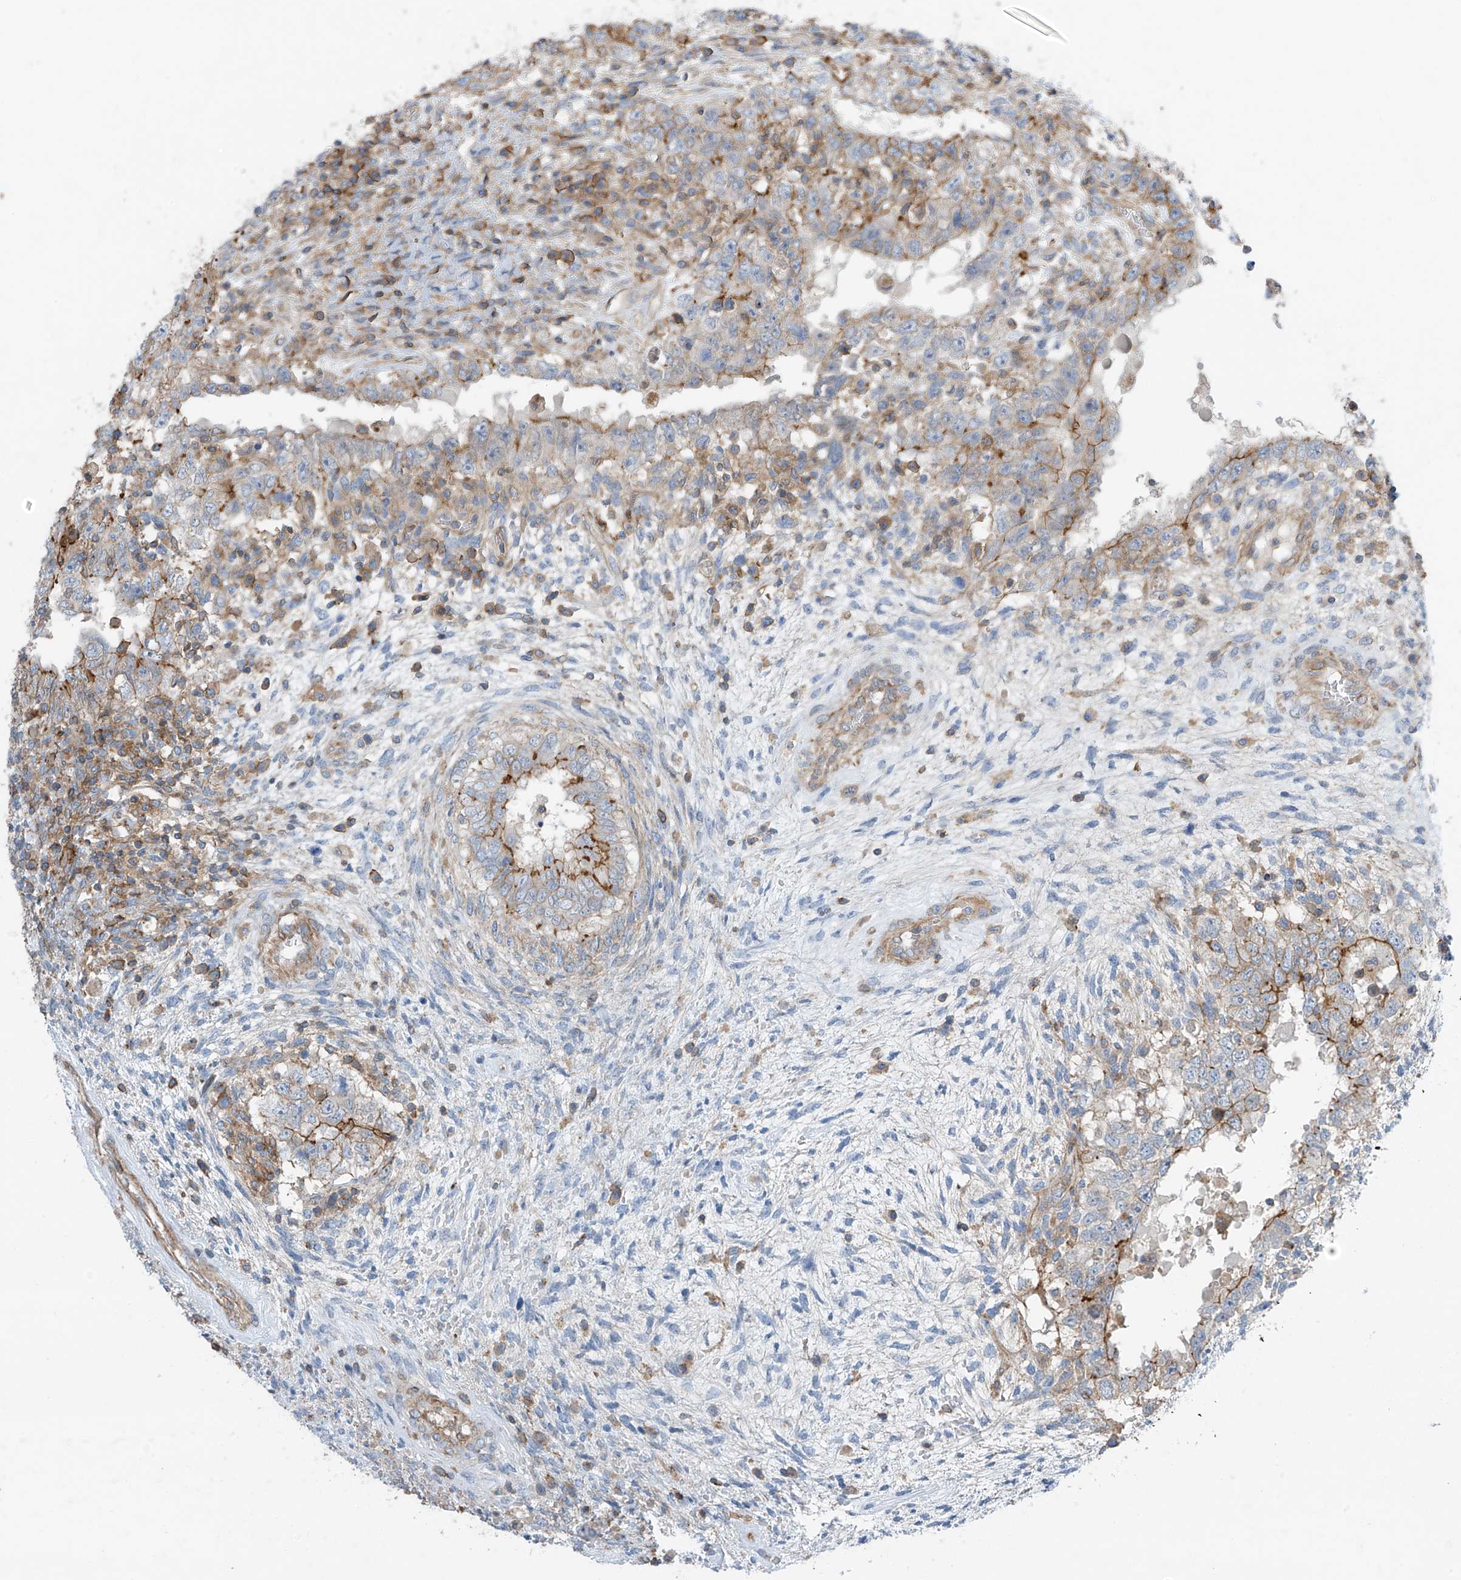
{"staining": {"intensity": "moderate", "quantity": "<25%", "location": "cytoplasmic/membranous"}, "tissue": "testis cancer", "cell_type": "Tumor cells", "image_type": "cancer", "snomed": [{"axis": "morphology", "description": "Carcinoma, Embryonal, NOS"}, {"axis": "topography", "description": "Testis"}], "caption": "Human embryonal carcinoma (testis) stained with a brown dye reveals moderate cytoplasmic/membranous positive staining in approximately <25% of tumor cells.", "gene": "SLC1A5", "patient": {"sex": "male", "age": 26}}